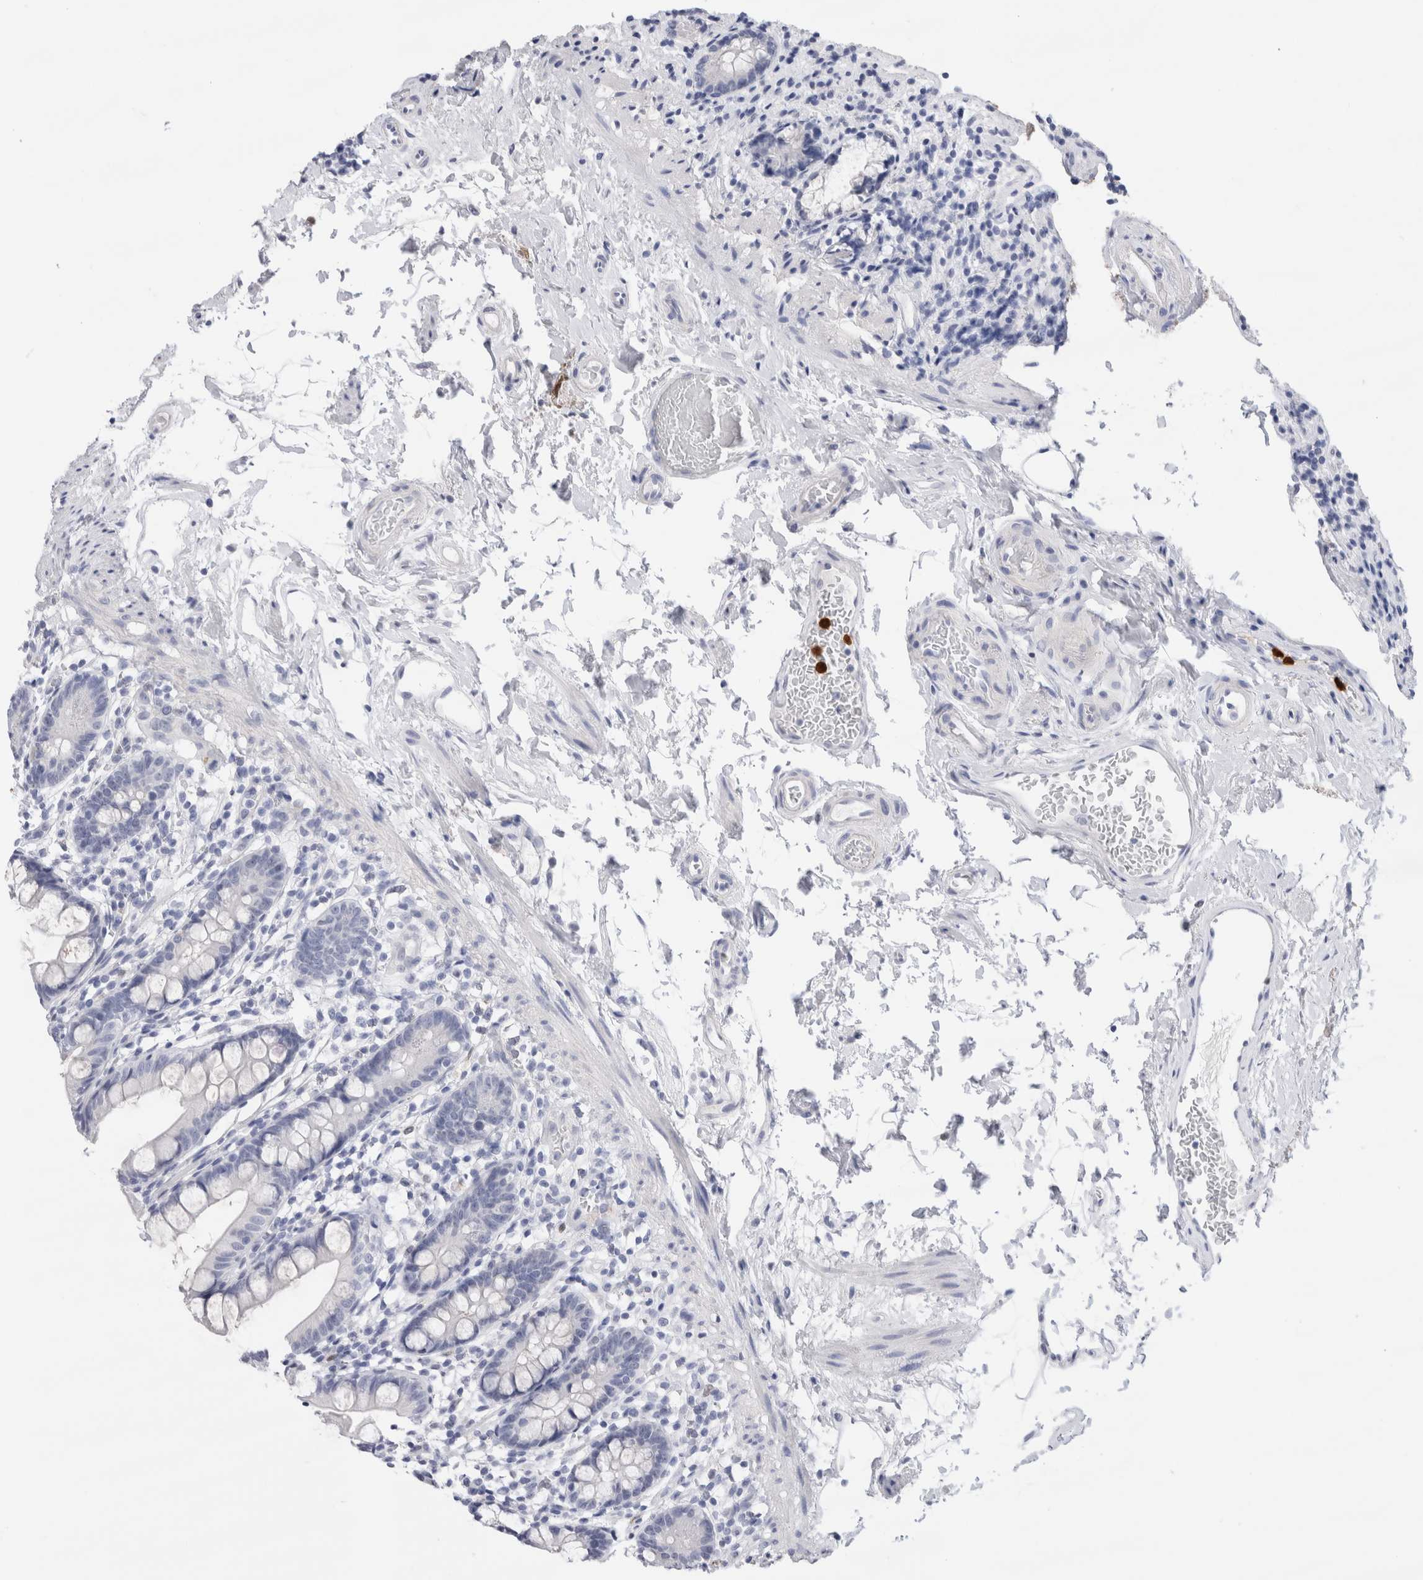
{"staining": {"intensity": "negative", "quantity": "none", "location": "none"}, "tissue": "small intestine", "cell_type": "Glandular cells", "image_type": "normal", "snomed": [{"axis": "morphology", "description": "Normal tissue, NOS"}, {"axis": "topography", "description": "Small intestine"}], "caption": "Glandular cells are negative for protein expression in normal human small intestine. (DAB (3,3'-diaminobenzidine) IHC with hematoxylin counter stain).", "gene": "SLC10A5", "patient": {"sex": "female", "age": 84}}